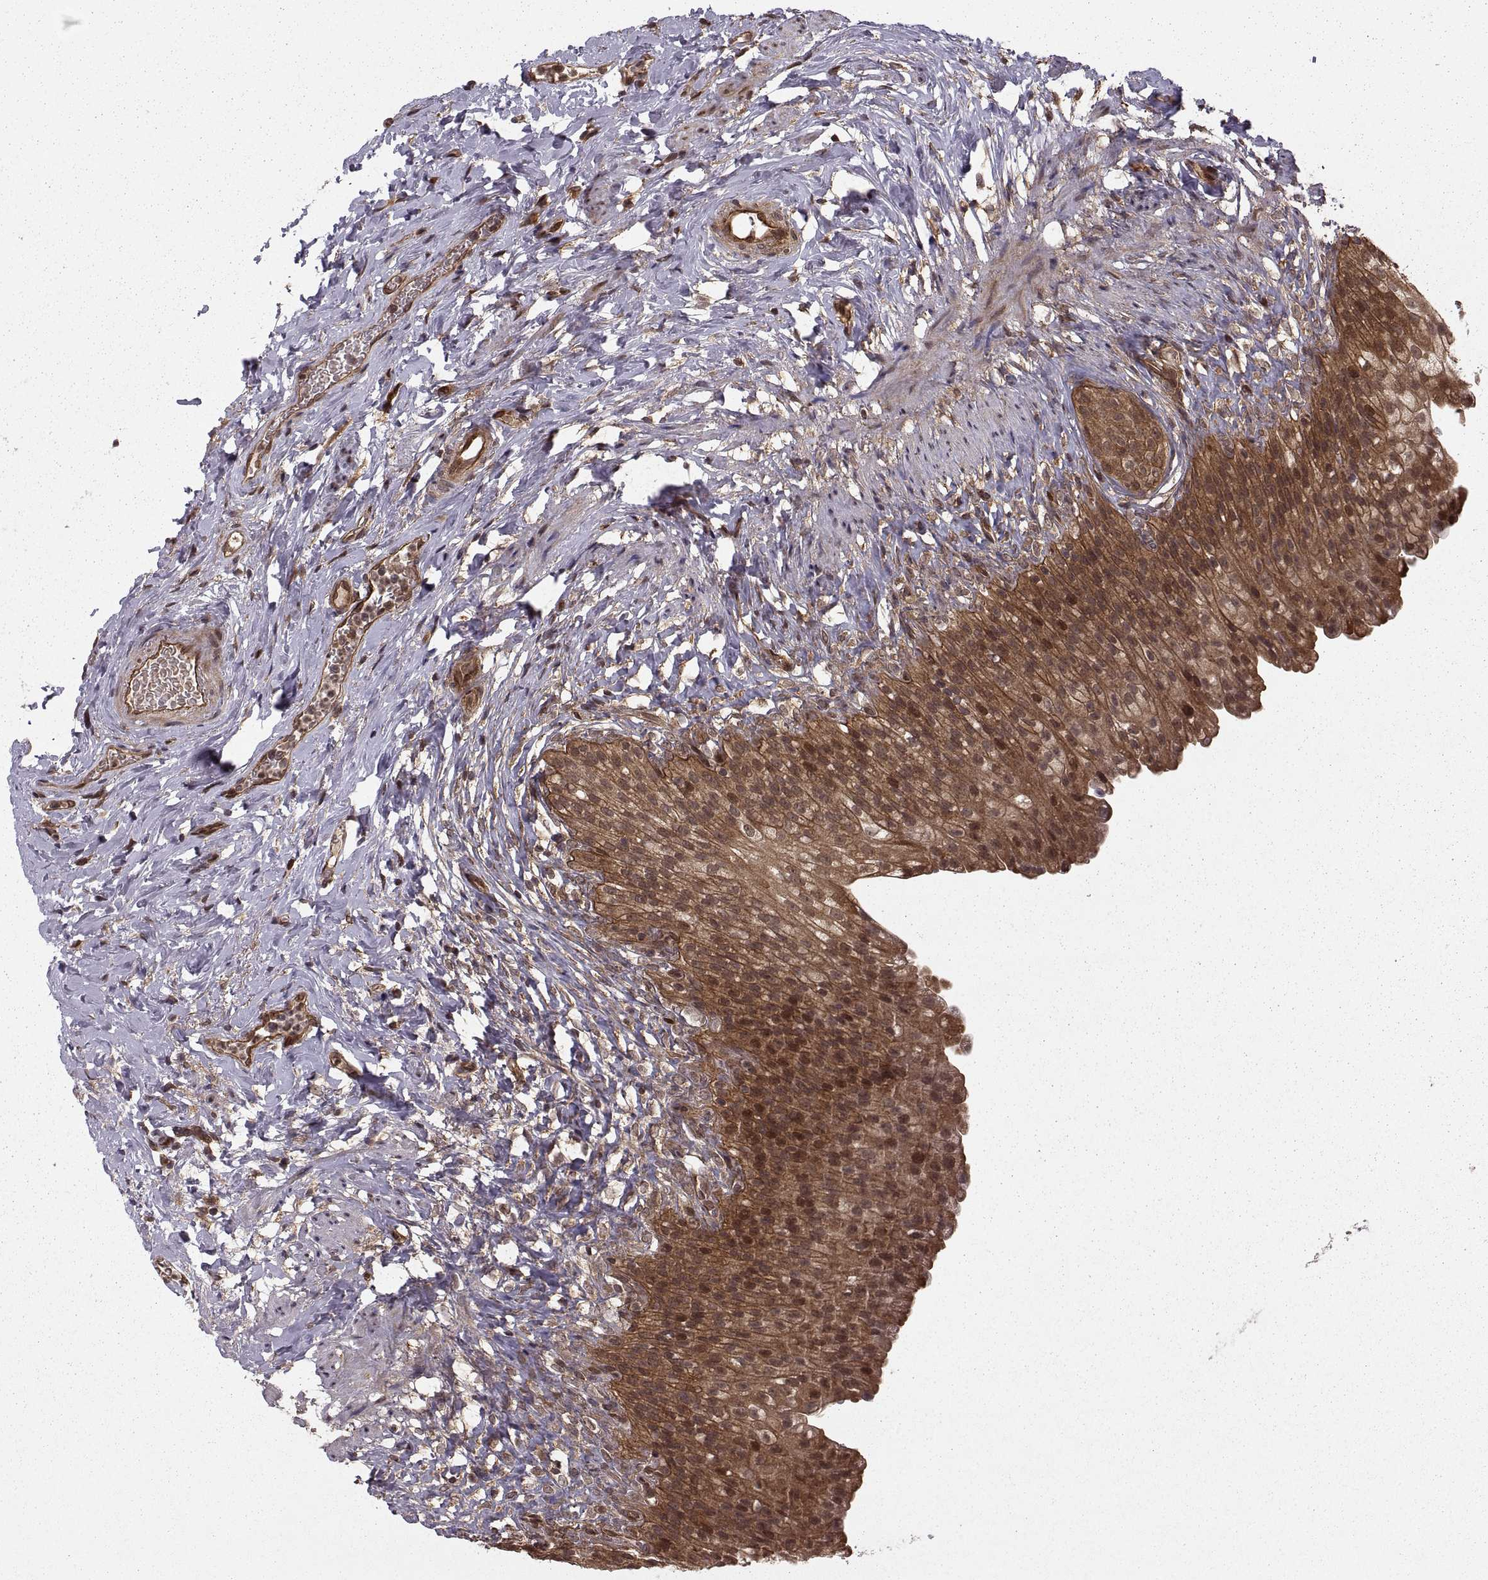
{"staining": {"intensity": "strong", "quantity": ">75%", "location": "cytoplasmic/membranous,nuclear"}, "tissue": "urinary bladder", "cell_type": "Urothelial cells", "image_type": "normal", "snomed": [{"axis": "morphology", "description": "Normal tissue, NOS"}, {"axis": "topography", "description": "Urinary bladder"}], "caption": "IHC staining of unremarkable urinary bladder, which shows high levels of strong cytoplasmic/membranous,nuclear staining in approximately >75% of urothelial cells indicating strong cytoplasmic/membranous,nuclear protein positivity. The staining was performed using DAB (3,3'-diaminobenzidine) (brown) for protein detection and nuclei were counterstained in hematoxylin (blue).", "gene": "DEDD", "patient": {"sex": "male", "age": 76}}